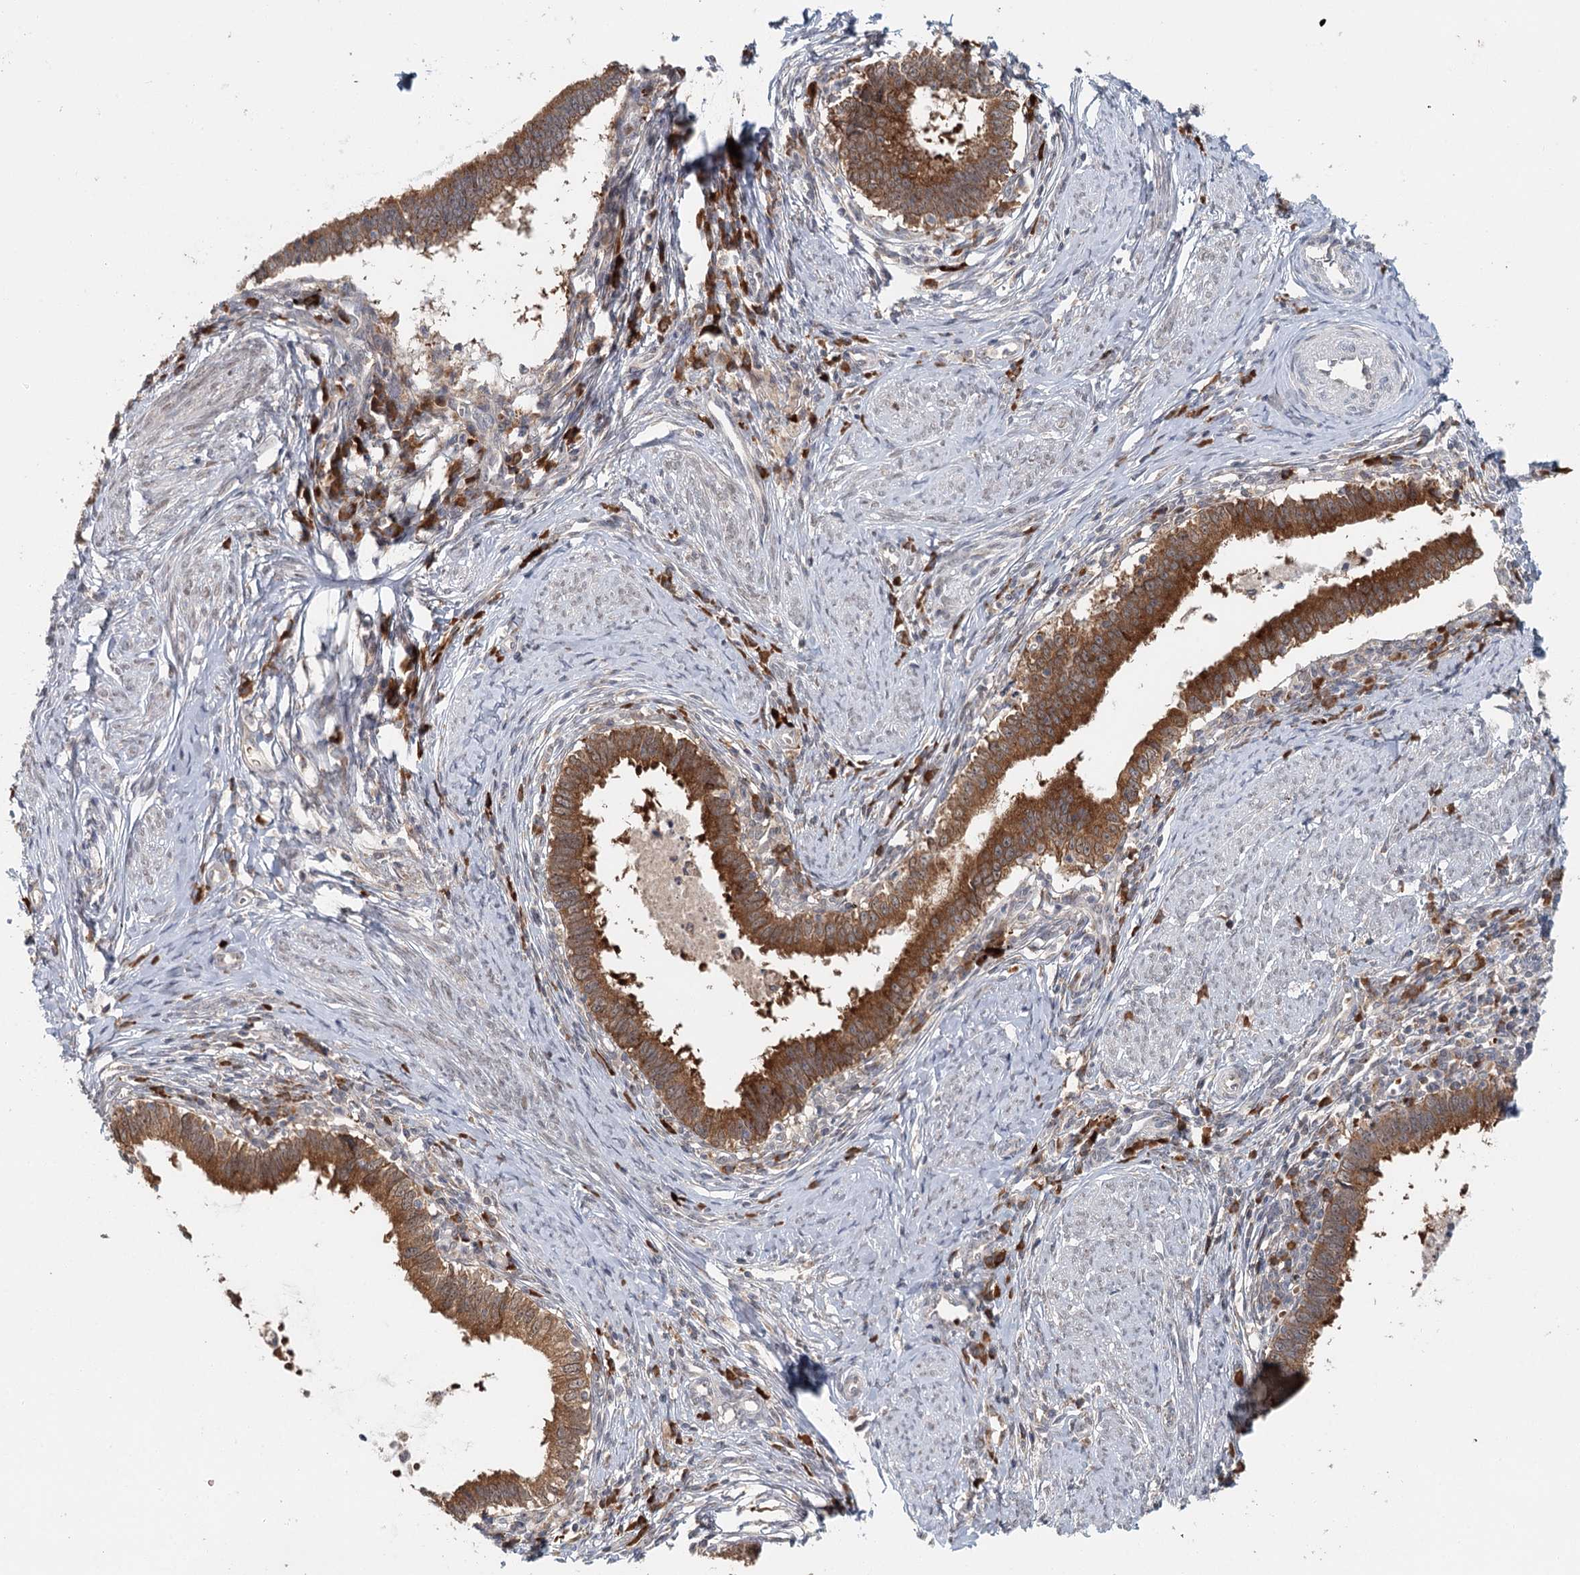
{"staining": {"intensity": "strong", "quantity": ">75%", "location": "cytoplasmic/membranous"}, "tissue": "cervical cancer", "cell_type": "Tumor cells", "image_type": "cancer", "snomed": [{"axis": "morphology", "description": "Adenocarcinoma, NOS"}, {"axis": "topography", "description": "Cervix"}], "caption": "About >75% of tumor cells in adenocarcinoma (cervical) show strong cytoplasmic/membranous protein staining as visualized by brown immunohistochemical staining.", "gene": "ADK", "patient": {"sex": "female", "age": 36}}